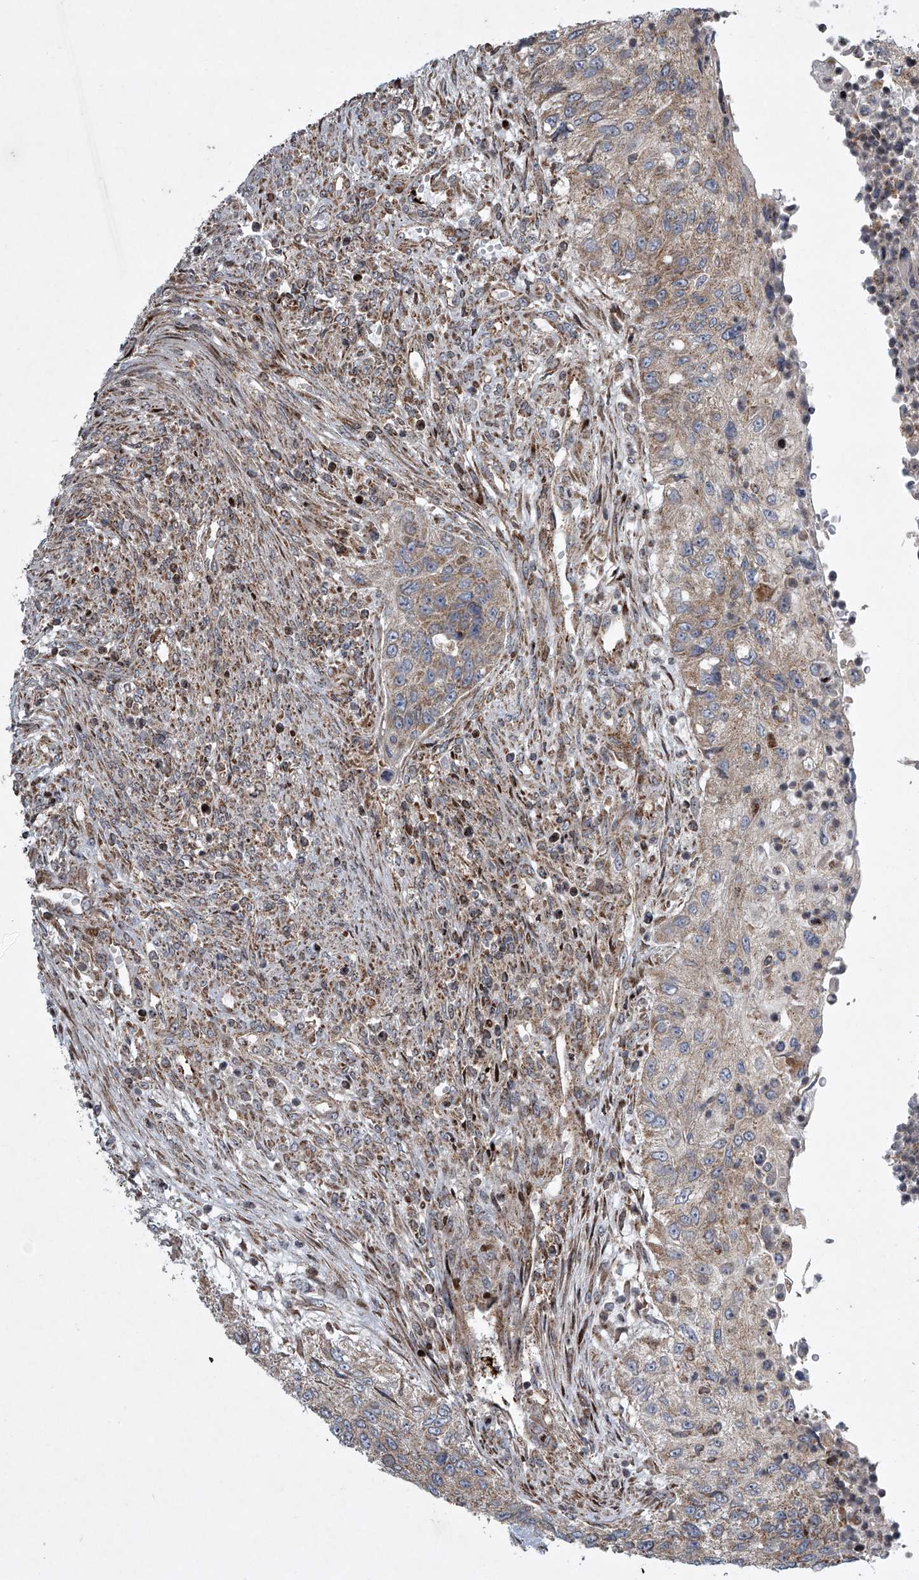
{"staining": {"intensity": "weak", "quantity": ">75%", "location": "cytoplasmic/membranous"}, "tissue": "urothelial cancer", "cell_type": "Tumor cells", "image_type": "cancer", "snomed": [{"axis": "morphology", "description": "Urothelial carcinoma, High grade"}, {"axis": "topography", "description": "Urinary bladder"}], "caption": "Immunohistochemistry (DAB (3,3'-diaminobenzidine)) staining of human urothelial carcinoma (high-grade) exhibits weak cytoplasmic/membranous protein expression in approximately >75% of tumor cells.", "gene": "STRADA", "patient": {"sex": "female", "age": 60}}